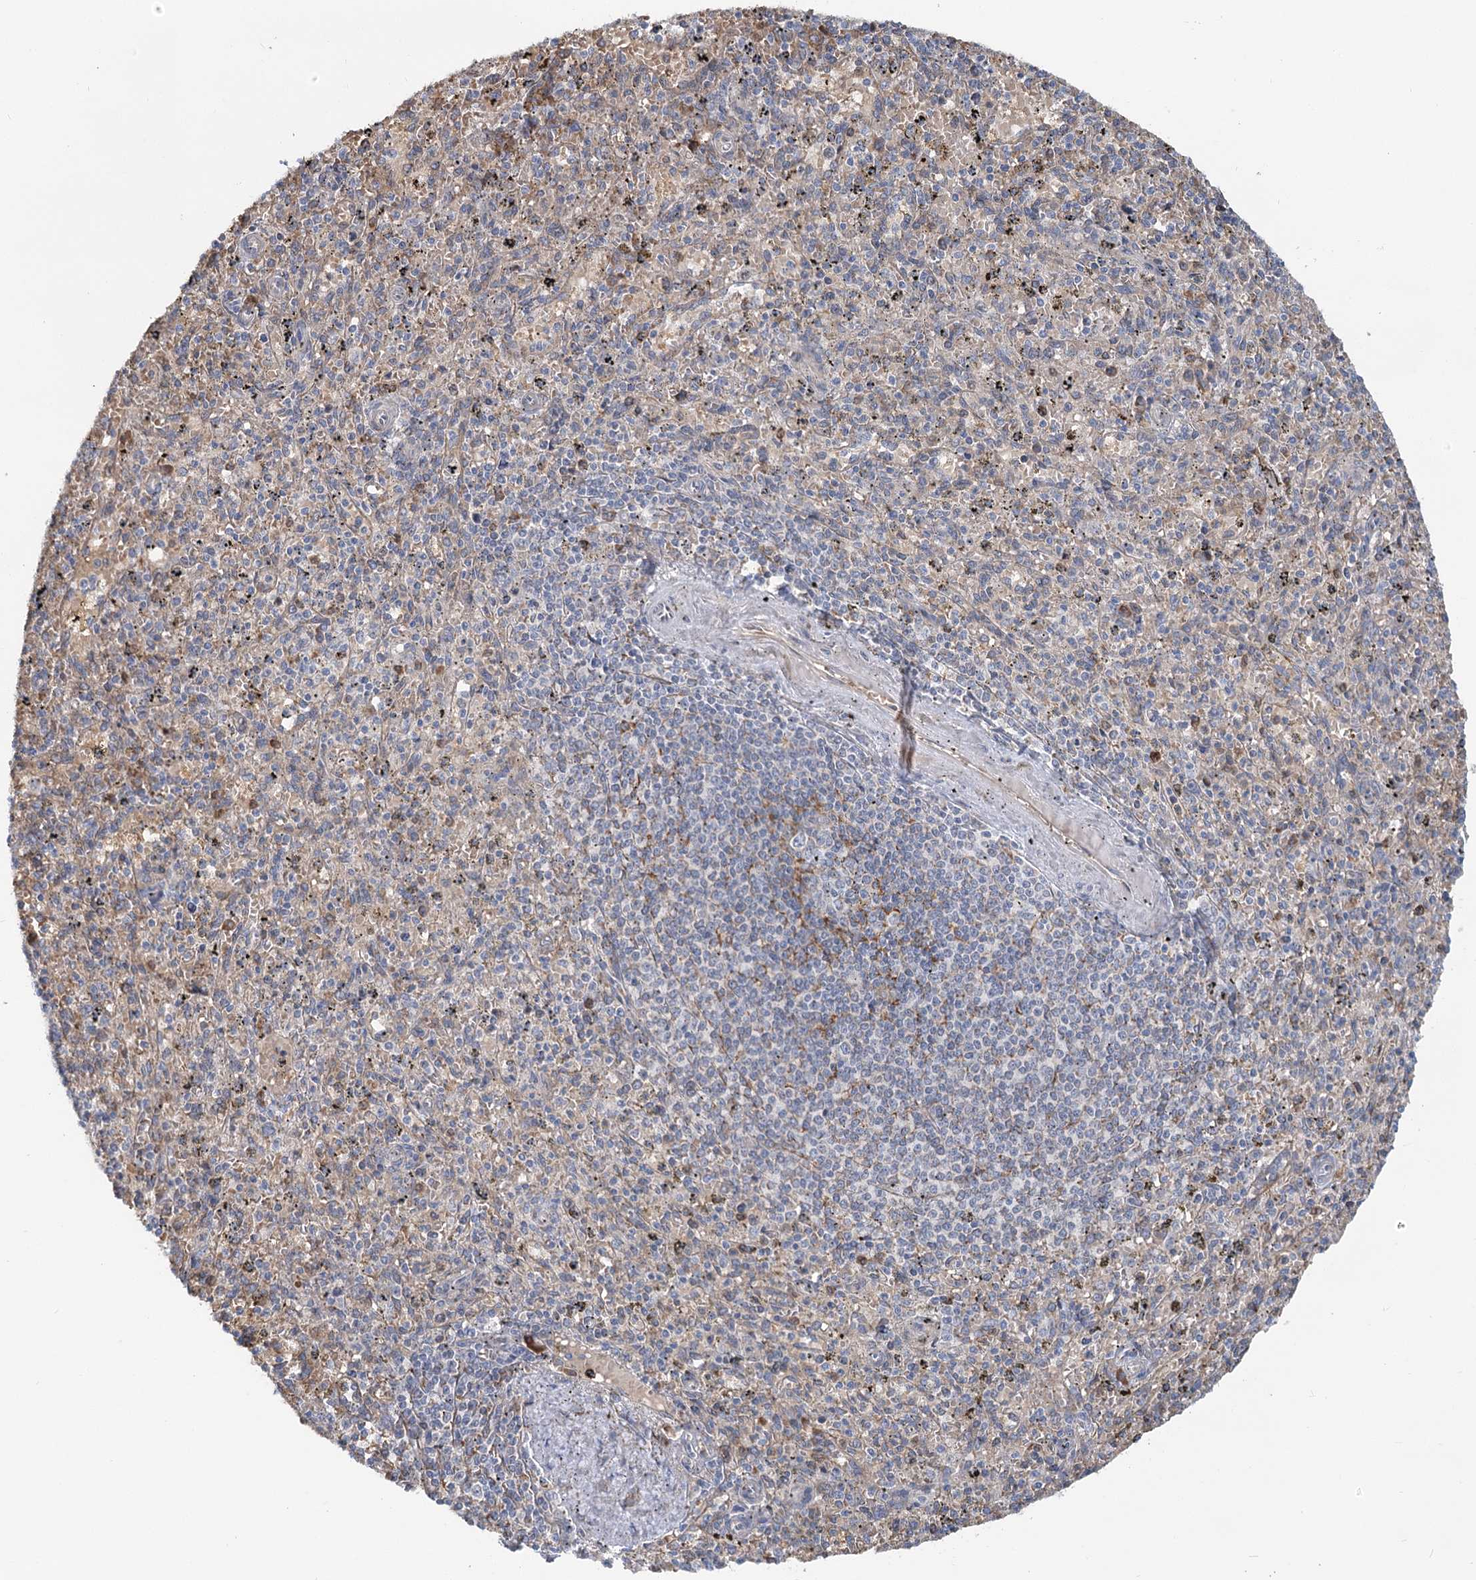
{"staining": {"intensity": "negative", "quantity": "none", "location": "none"}, "tissue": "spleen", "cell_type": "Cells in red pulp", "image_type": "normal", "snomed": [{"axis": "morphology", "description": "Normal tissue, NOS"}, {"axis": "topography", "description": "Spleen"}], "caption": "Immunohistochemistry of normal human spleen reveals no positivity in cells in red pulp.", "gene": "CIB4", "patient": {"sex": "male", "age": 72}}